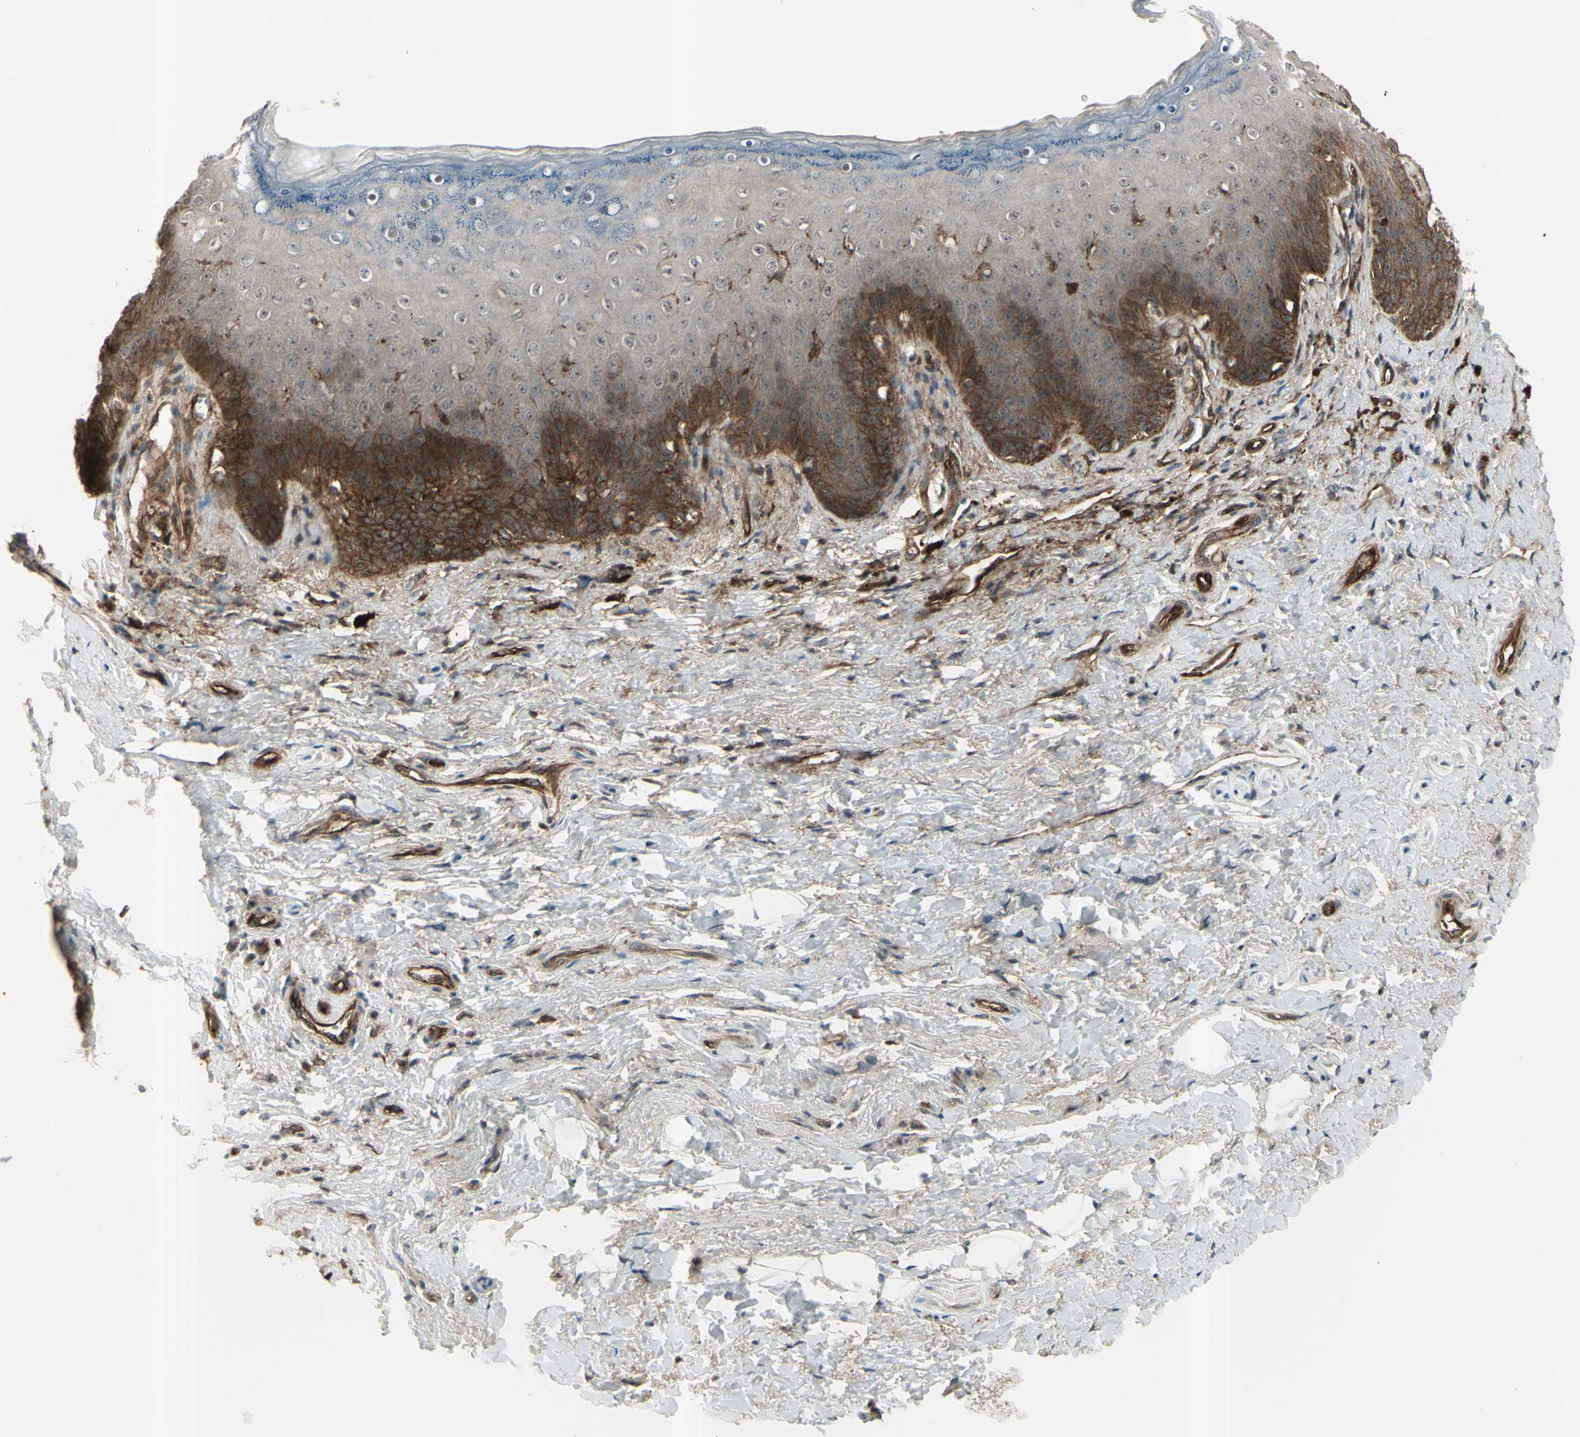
{"staining": {"intensity": "strong", "quantity": "25%-75%", "location": "cytoplasmic/membranous"}, "tissue": "skin", "cell_type": "Epidermal cells", "image_type": "normal", "snomed": [{"axis": "morphology", "description": "Normal tissue, NOS"}, {"axis": "topography", "description": "Anal"}], "caption": "A histopathology image showing strong cytoplasmic/membranous positivity in approximately 25%-75% of epidermal cells in unremarkable skin, as visualized by brown immunohistochemical staining.", "gene": "FXYD5", "patient": {"sex": "female", "age": 46}}